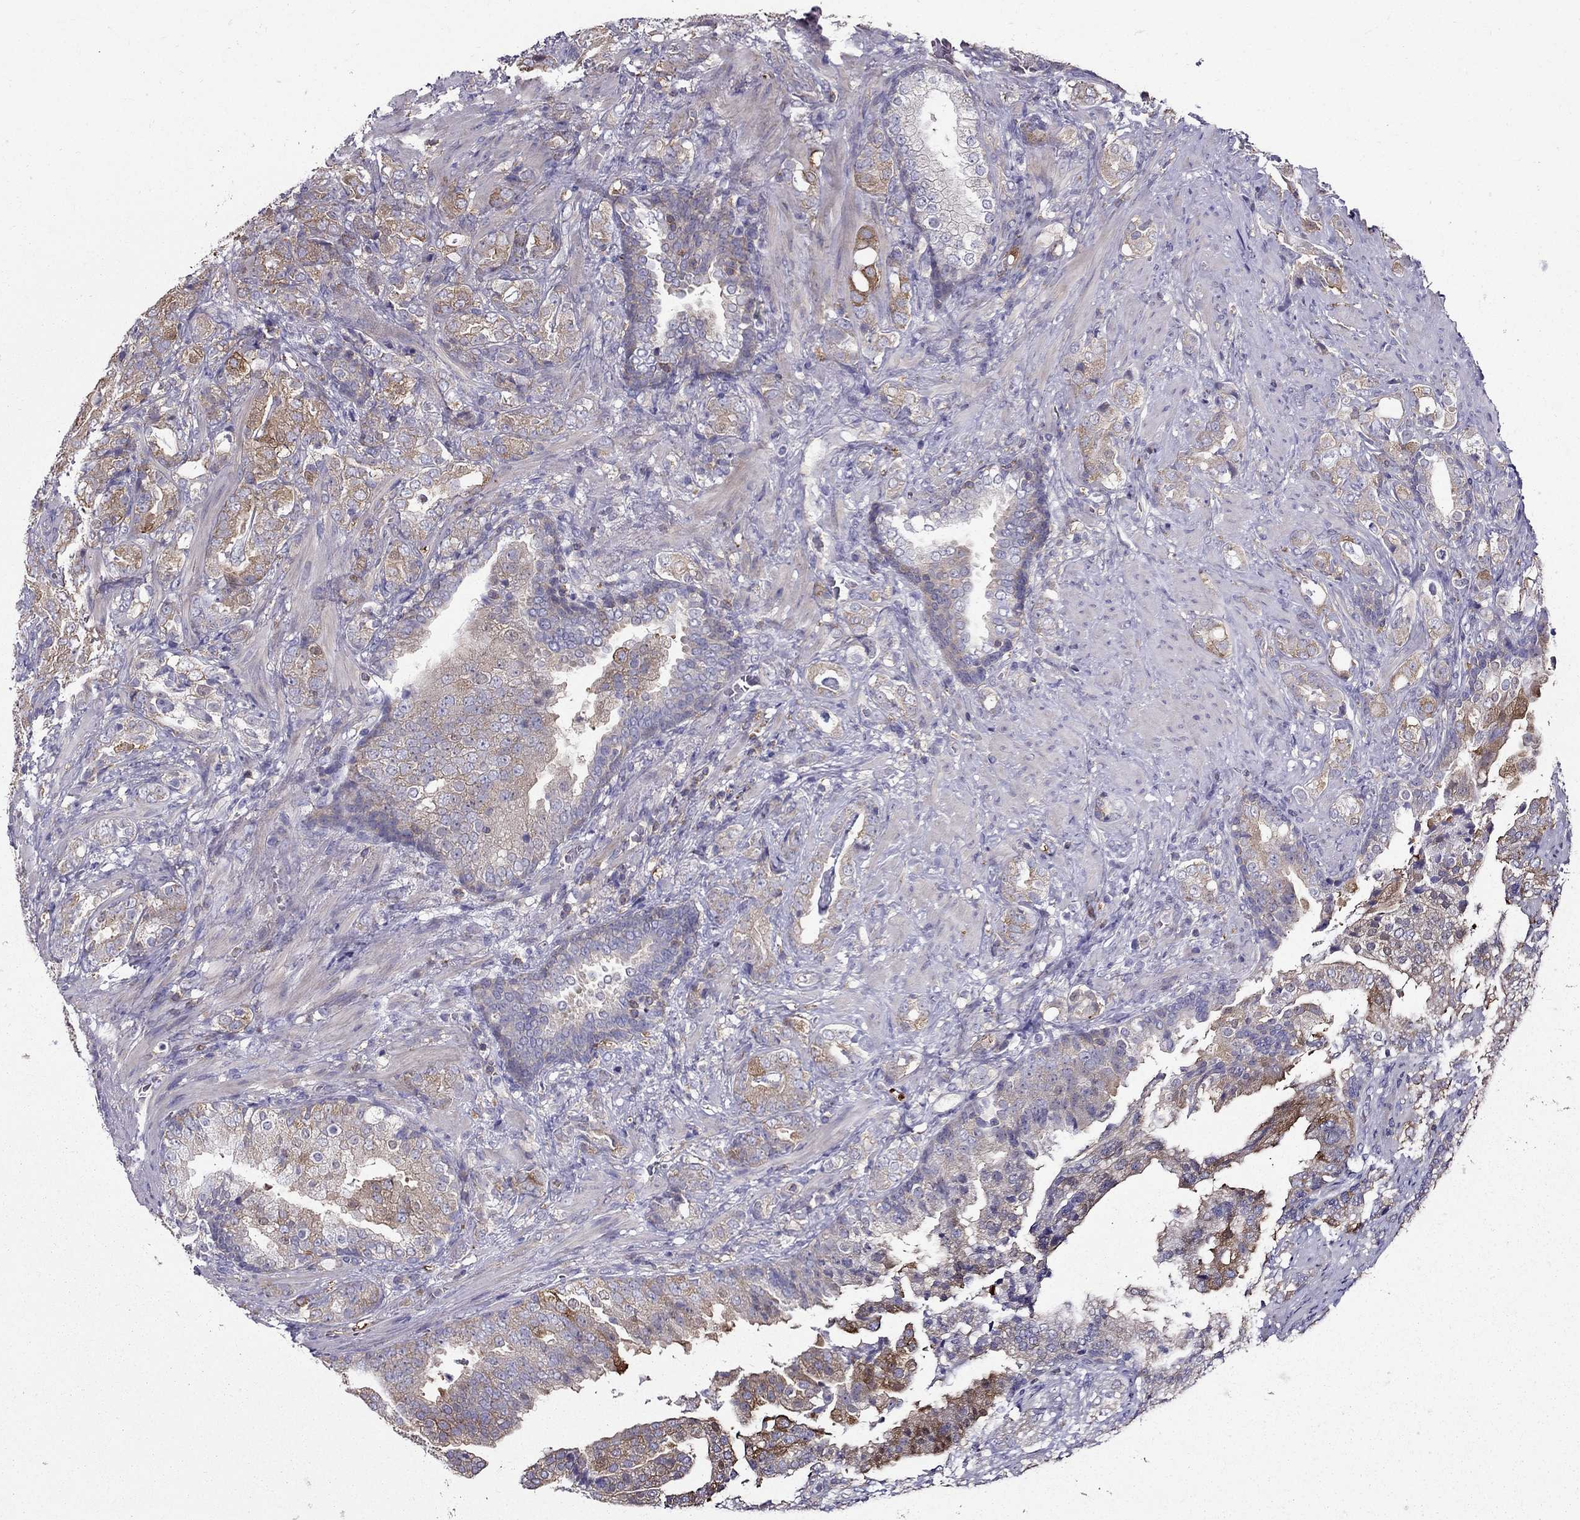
{"staining": {"intensity": "moderate", "quantity": "<25%", "location": "cytoplasmic/membranous"}, "tissue": "prostate cancer", "cell_type": "Tumor cells", "image_type": "cancer", "snomed": [{"axis": "morphology", "description": "Adenocarcinoma, NOS"}, {"axis": "topography", "description": "Prostate"}], "caption": "This is an image of IHC staining of prostate adenocarcinoma, which shows moderate expression in the cytoplasmic/membranous of tumor cells.", "gene": "AAK1", "patient": {"sex": "male", "age": 57}}